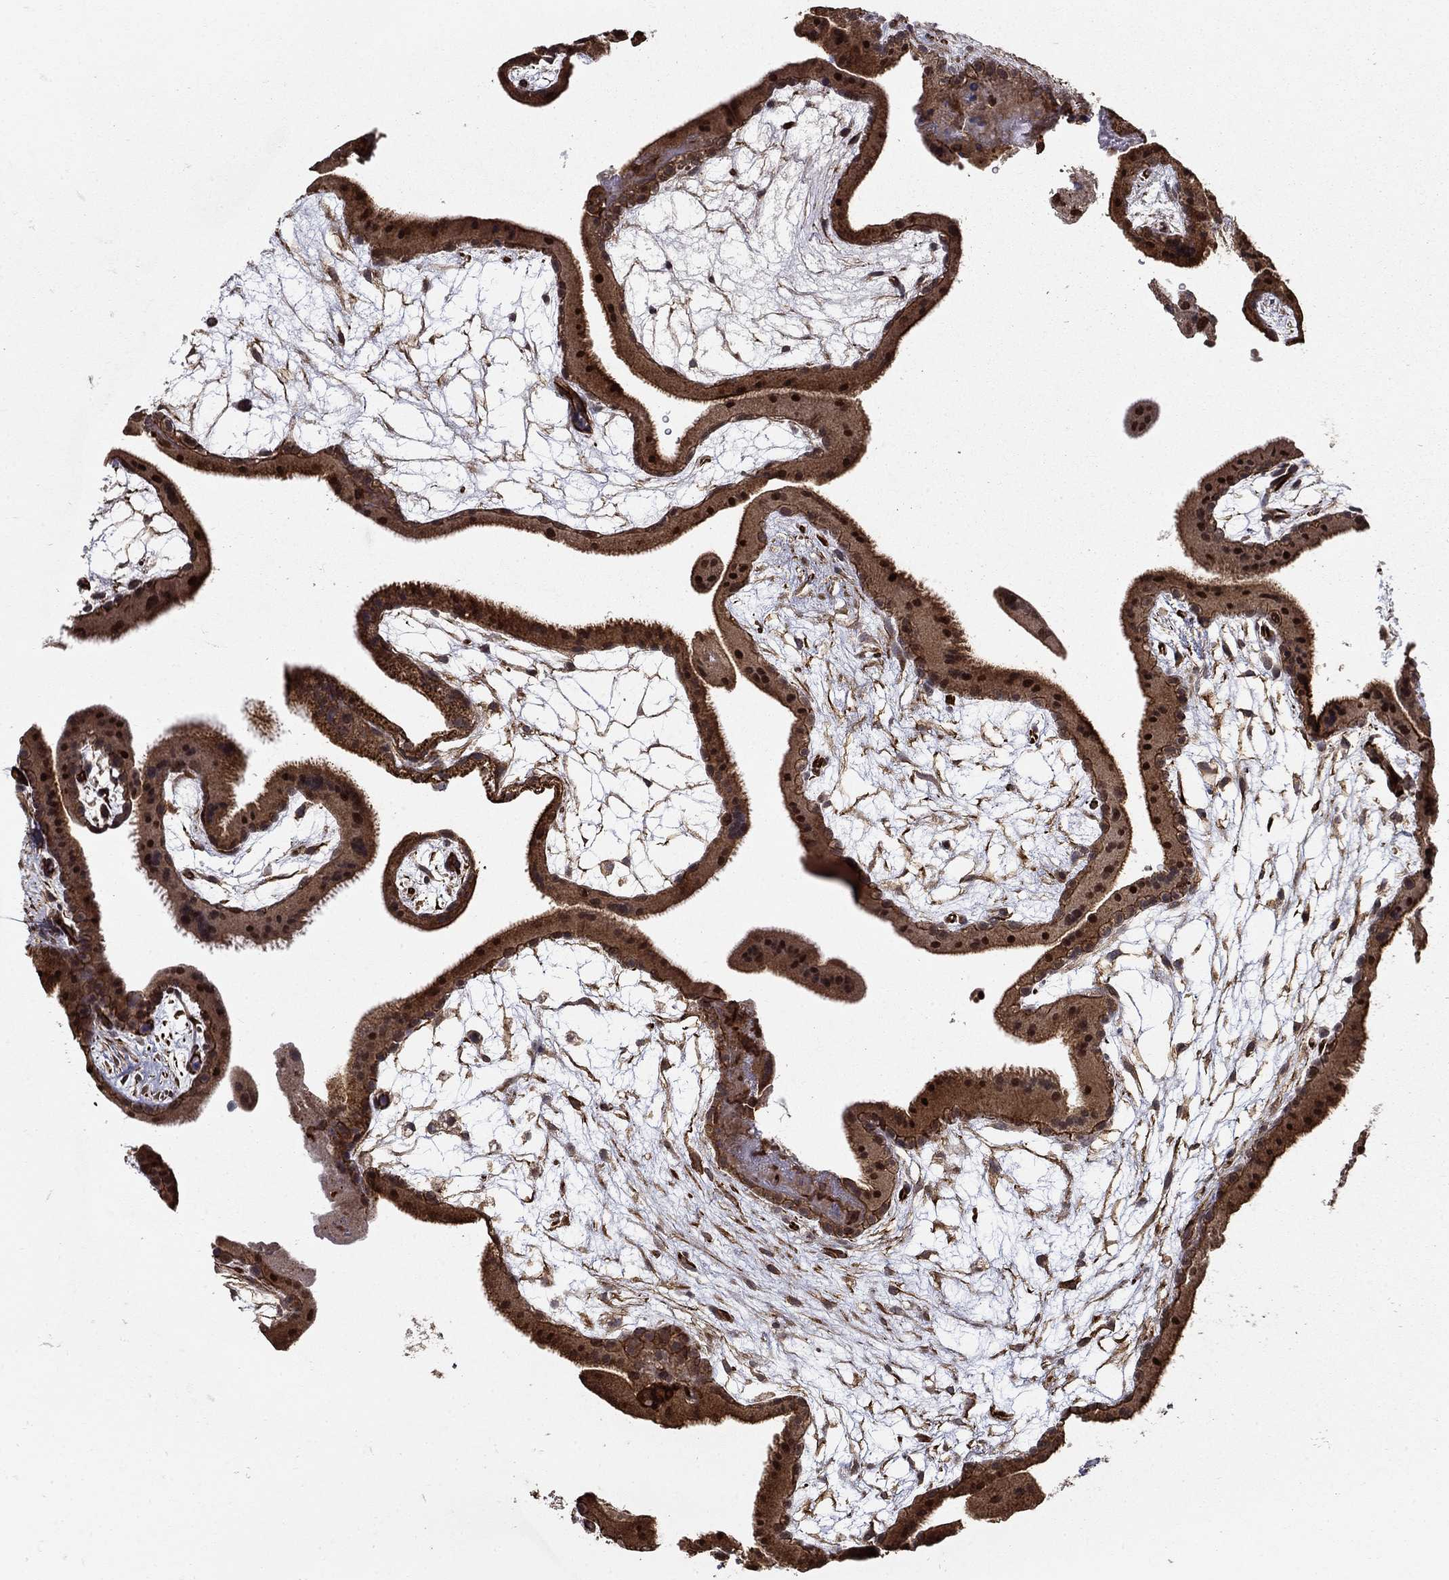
{"staining": {"intensity": "moderate", "quantity": ">75%", "location": "cytoplasmic/membranous"}, "tissue": "placenta", "cell_type": "Decidual cells", "image_type": "normal", "snomed": [{"axis": "morphology", "description": "Normal tissue, NOS"}, {"axis": "topography", "description": "Placenta"}], "caption": "Approximately >75% of decidual cells in normal placenta show moderate cytoplasmic/membranous protein staining as visualized by brown immunohistochemical staining.", "gene": "ADM", "patient": {"sex": "female", "age": 19}}